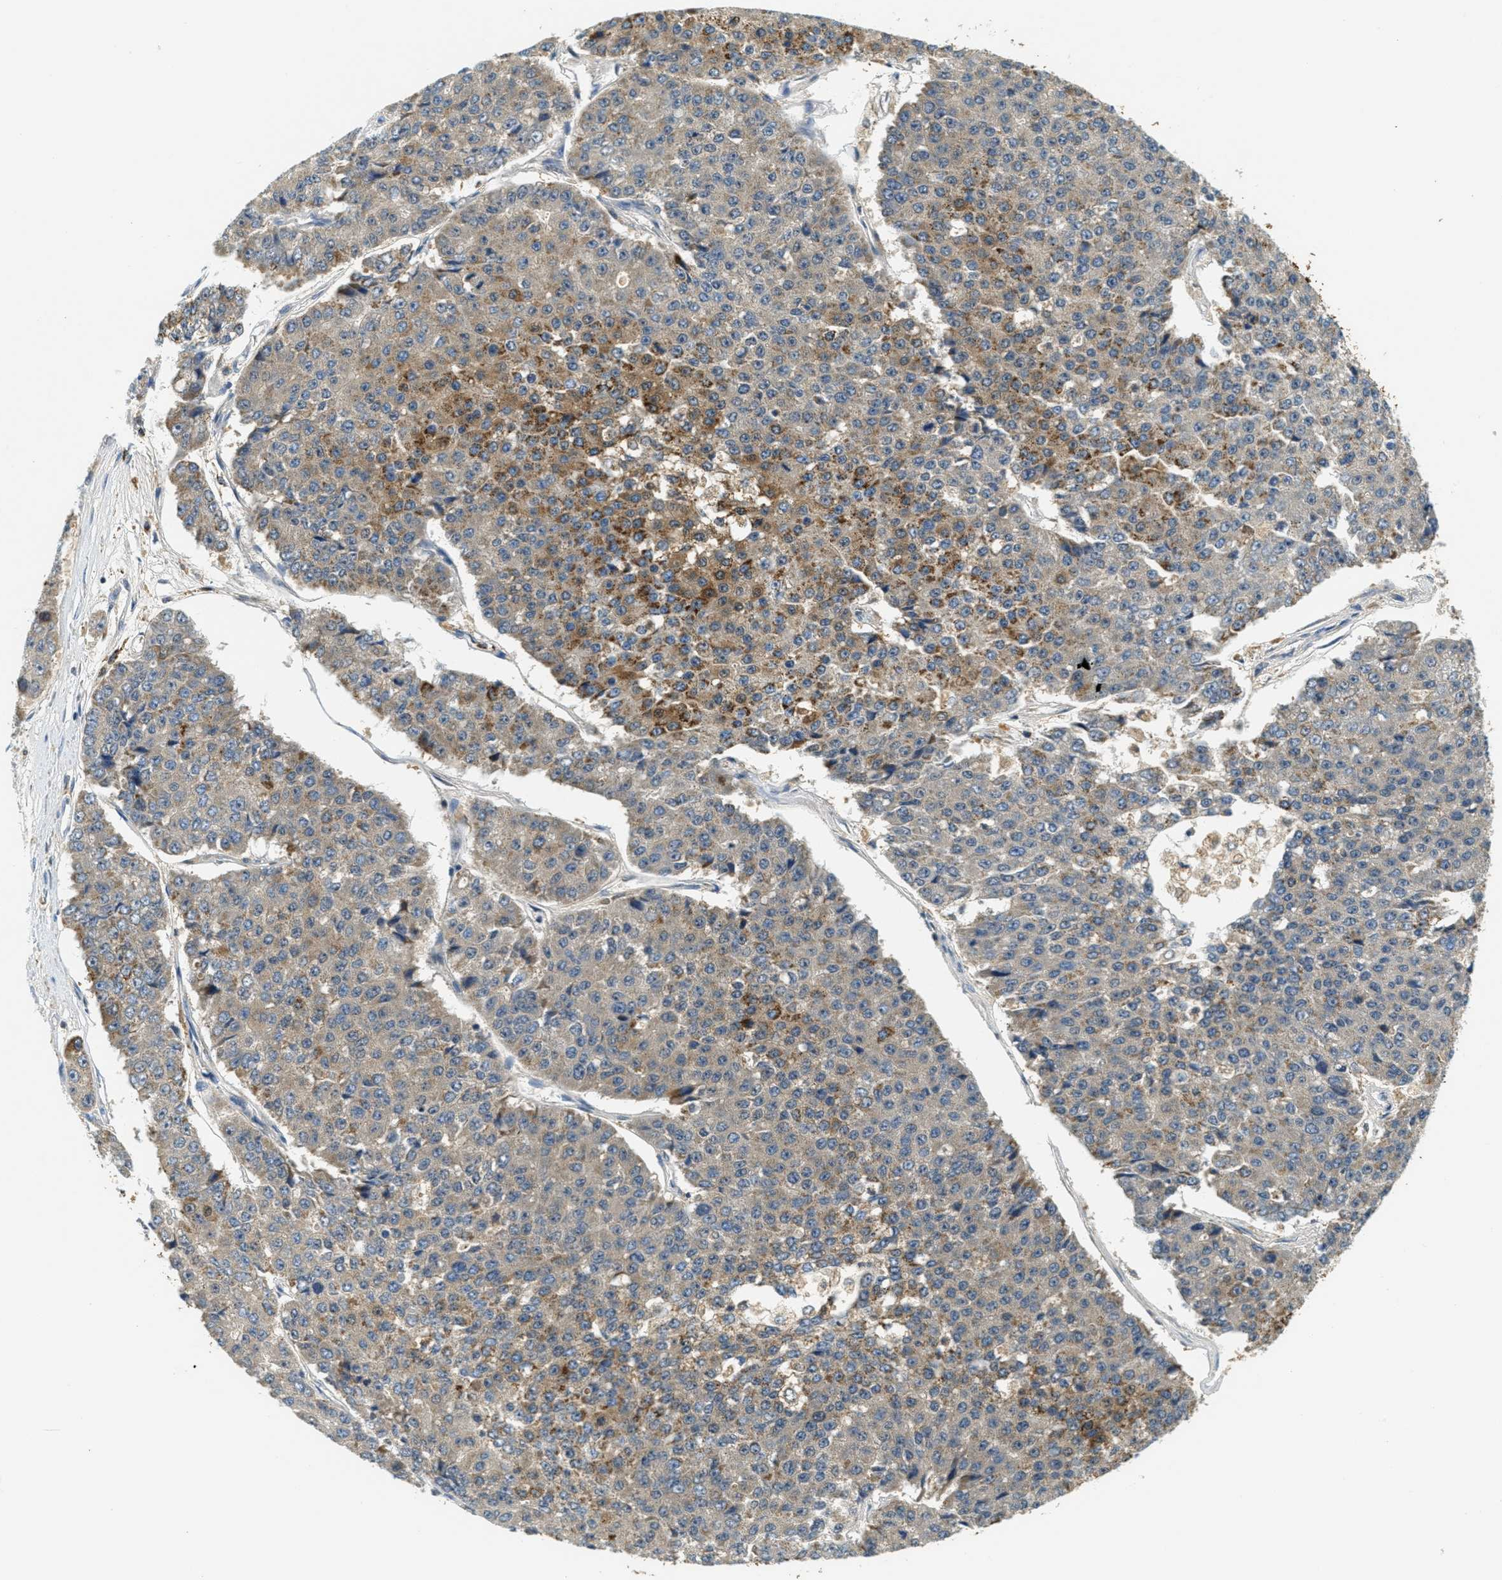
{"staining": {"intensity": "moderate", "quantity": "25%-75%", "location": "cytoplasmic/membranous"}, "tissue": "pancreatic cancer", "cell_type": "Tumor cells", "image_type": "cancer", "snomed": [{"axis": "morphology", "description": "Adenocarcinoma, NOS"}, {"axis": "topography", "description": "Pancreas"}], "caption": "Moderate cytoplasmic/membranous expression is appreciated in approximately 25%-75% of tumor cells in pancreatic adenocarcinoma.", "gene": "HLCS", "patient": {"sex": "male", "age": 50}}